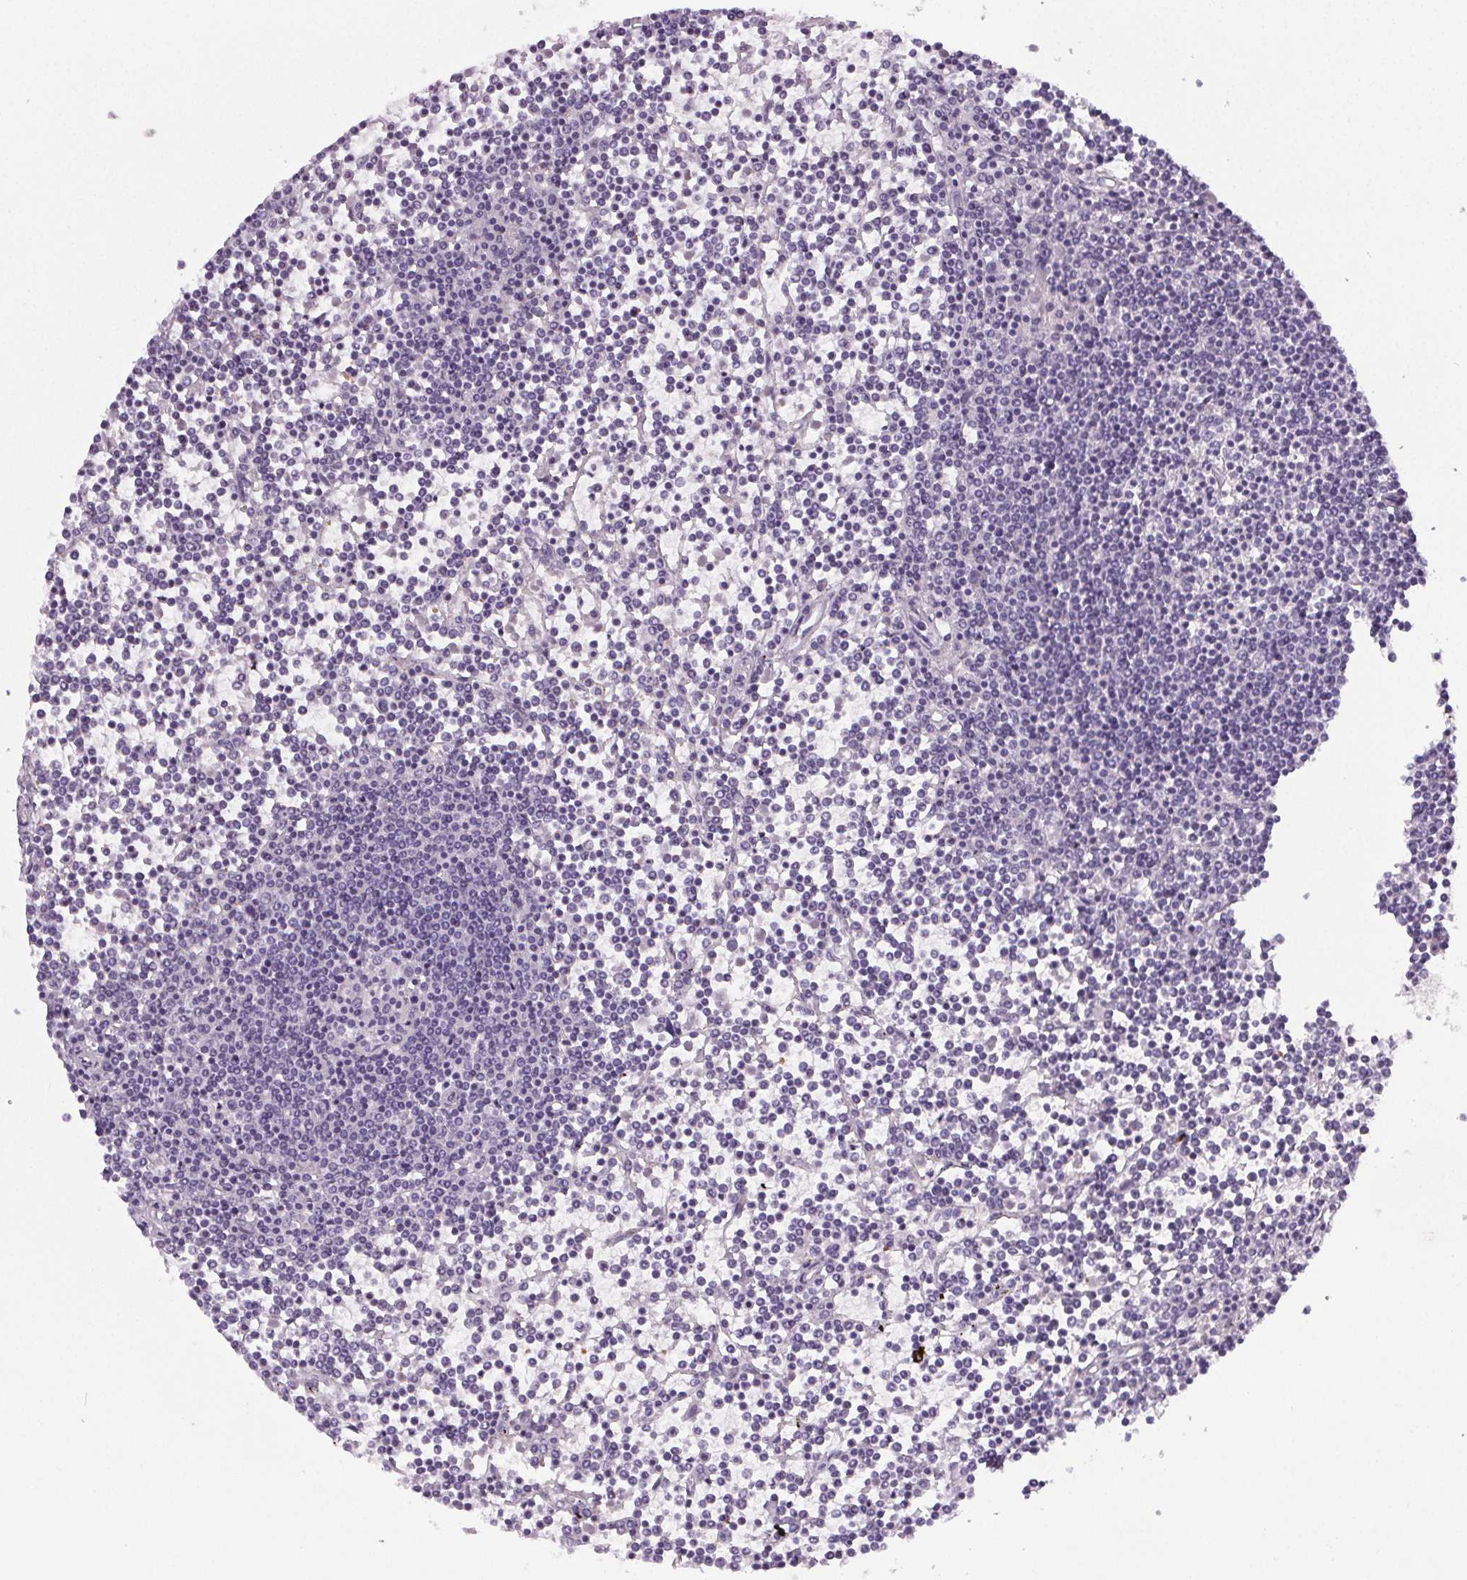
{"staining": {"intensity": "negative", "quantity": "none", "location": "none"}, "tissue": "lymphoma", "cell_type": "Tumor cells", "image_type": "cancer", "snomed": [{"axis": "morphology", "description": "Malignant lymphoma, non-Hodgkin's type, Low grade"}, {"axis": "topography", "description": "Spleen"}], "caption": "Immunohistochemistry photomicrograph of lymphoma stained for a protein (brown), which exhibits no positivity in tumor cells.", "gene": "GP6", "patient": {"sex": "female", "age": 19}}